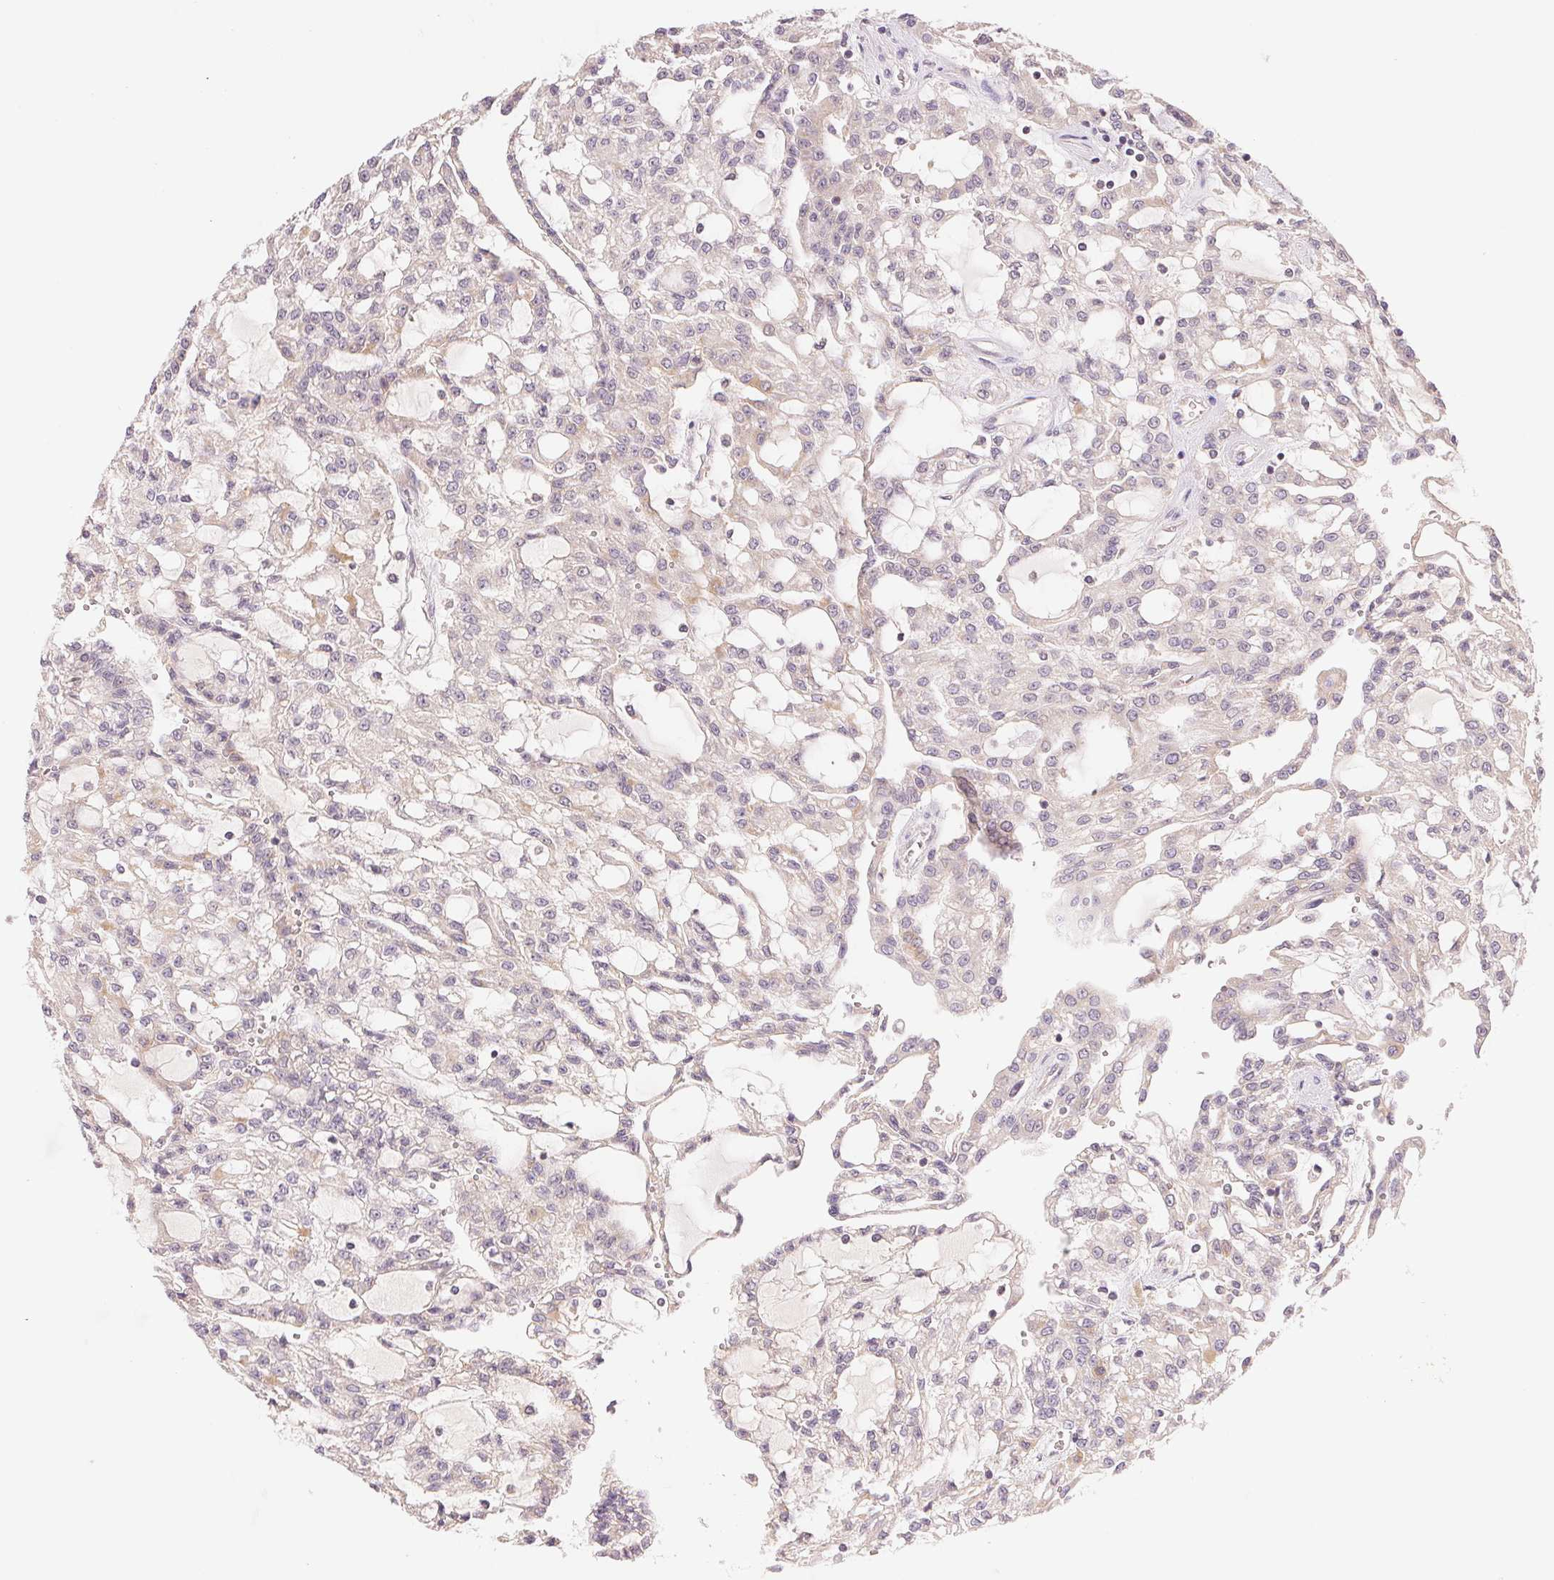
{"staining": {"intensity": "negative", "quantity": "none", "location": "none"}, "tissue": "renal cancer", "cell_type": "Tumor cells", "image_type": "cancer", "snomed": [{"axis": "morphology", "description": "Adenocarcinoma, NOS"}, {"axis": "topography", "description": "Kidney"}], "caption": "Renal adenocarcinoma was stained to show a protein in brown. There is no significant expression in tumor cells.", "gene": "BNIP5", "patient": {"sex": "male", "age": 63}}